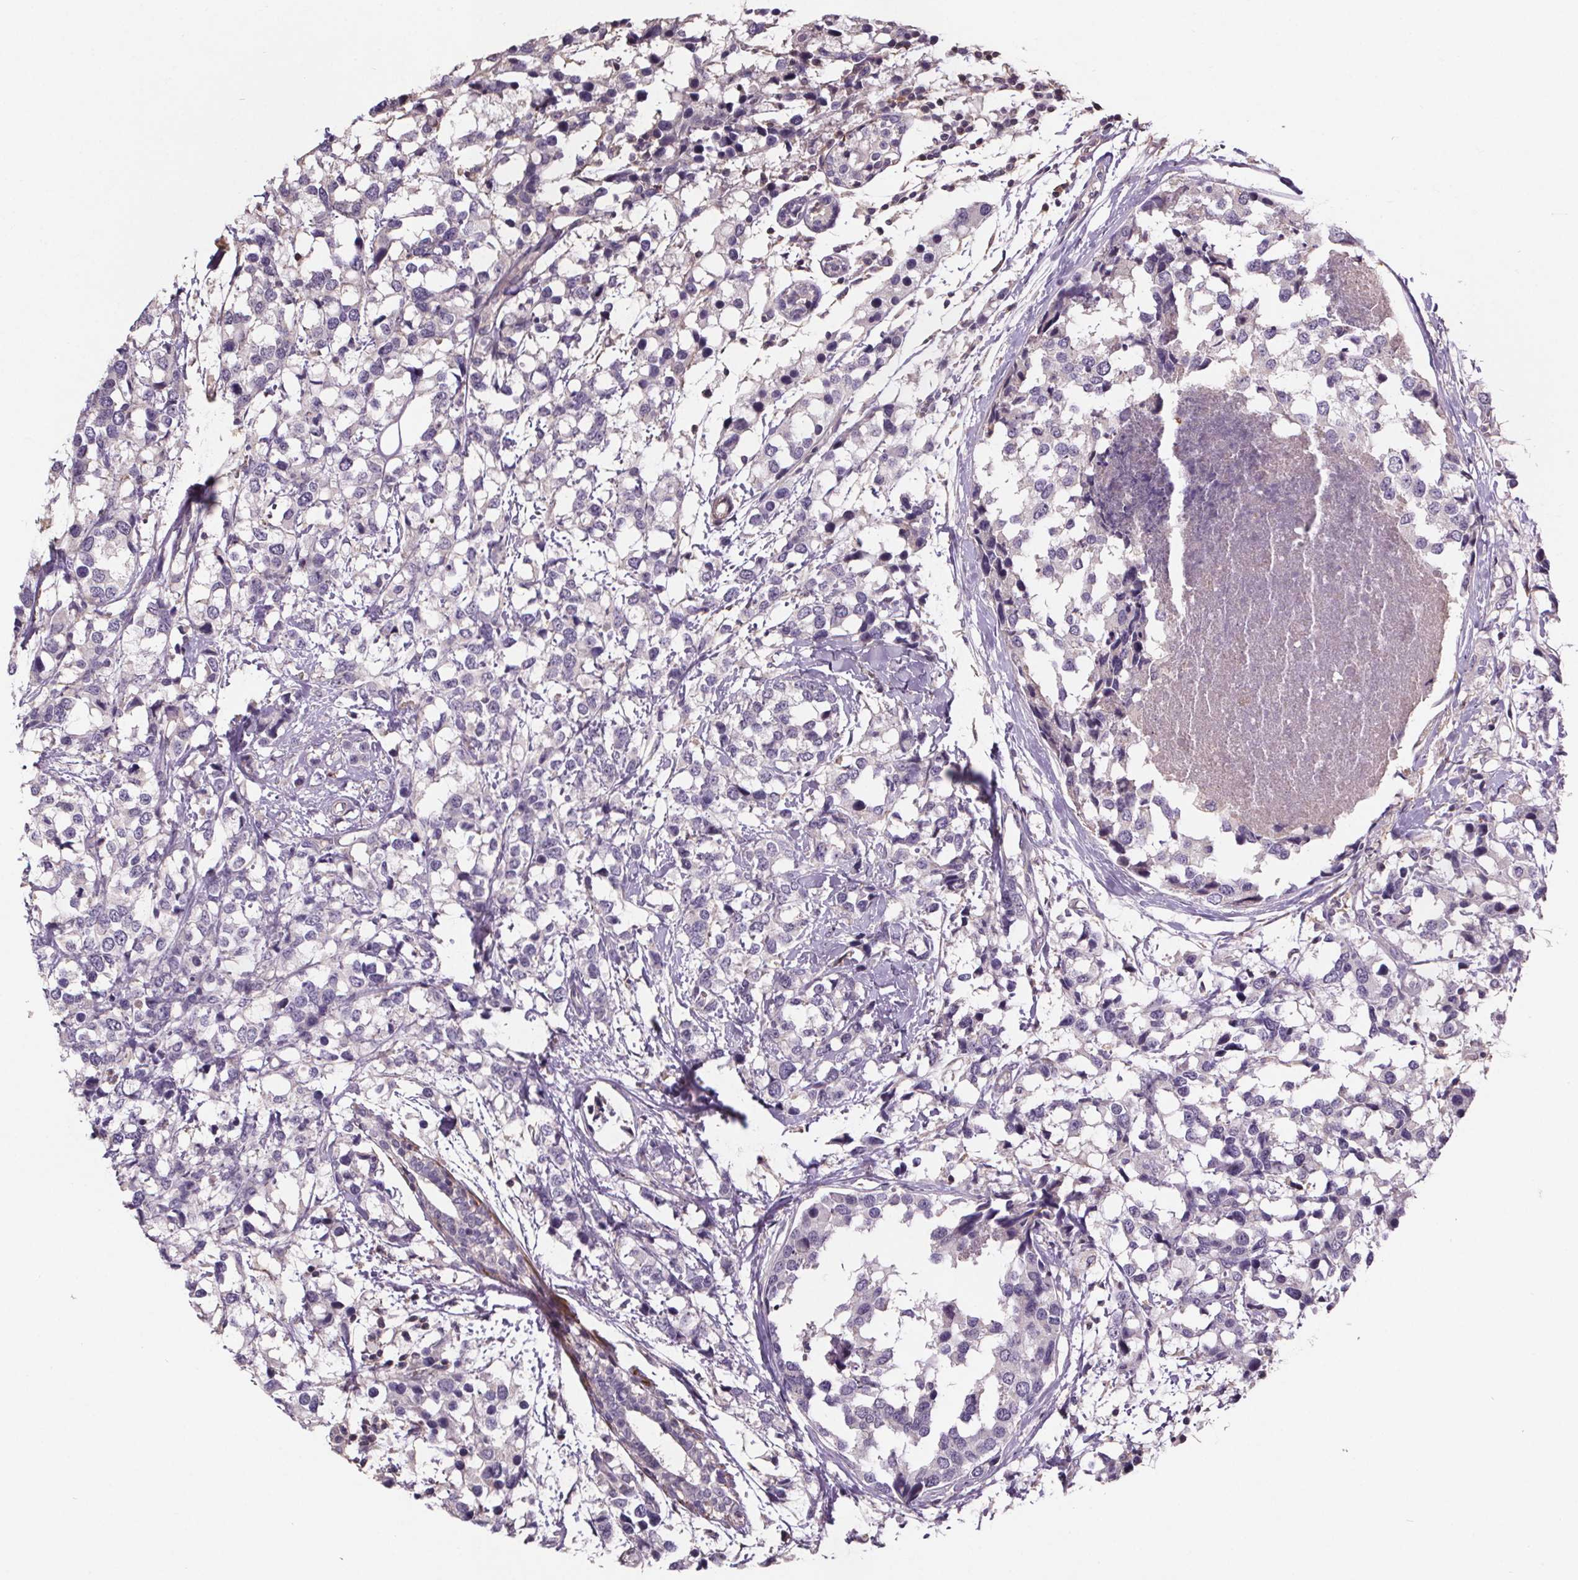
{"staining": {"intensity": "negative", "quantity": "none", "location": "none"}, "tissue": "breast cancer", "cell_type": "Tumor cells", "image_type": "cancer", "snomed": [{"axis": "morphology", "description": "Lobular carcinoma"}, {"axis": "topography", "description": "Breast"}], "caption": "An image of breast cancer (lobular carcinoma) stained for a protein exhibits no brown staining in tumor cells.", "gene": "CLN3", "patient": {"sex": "female", "age": 59}}